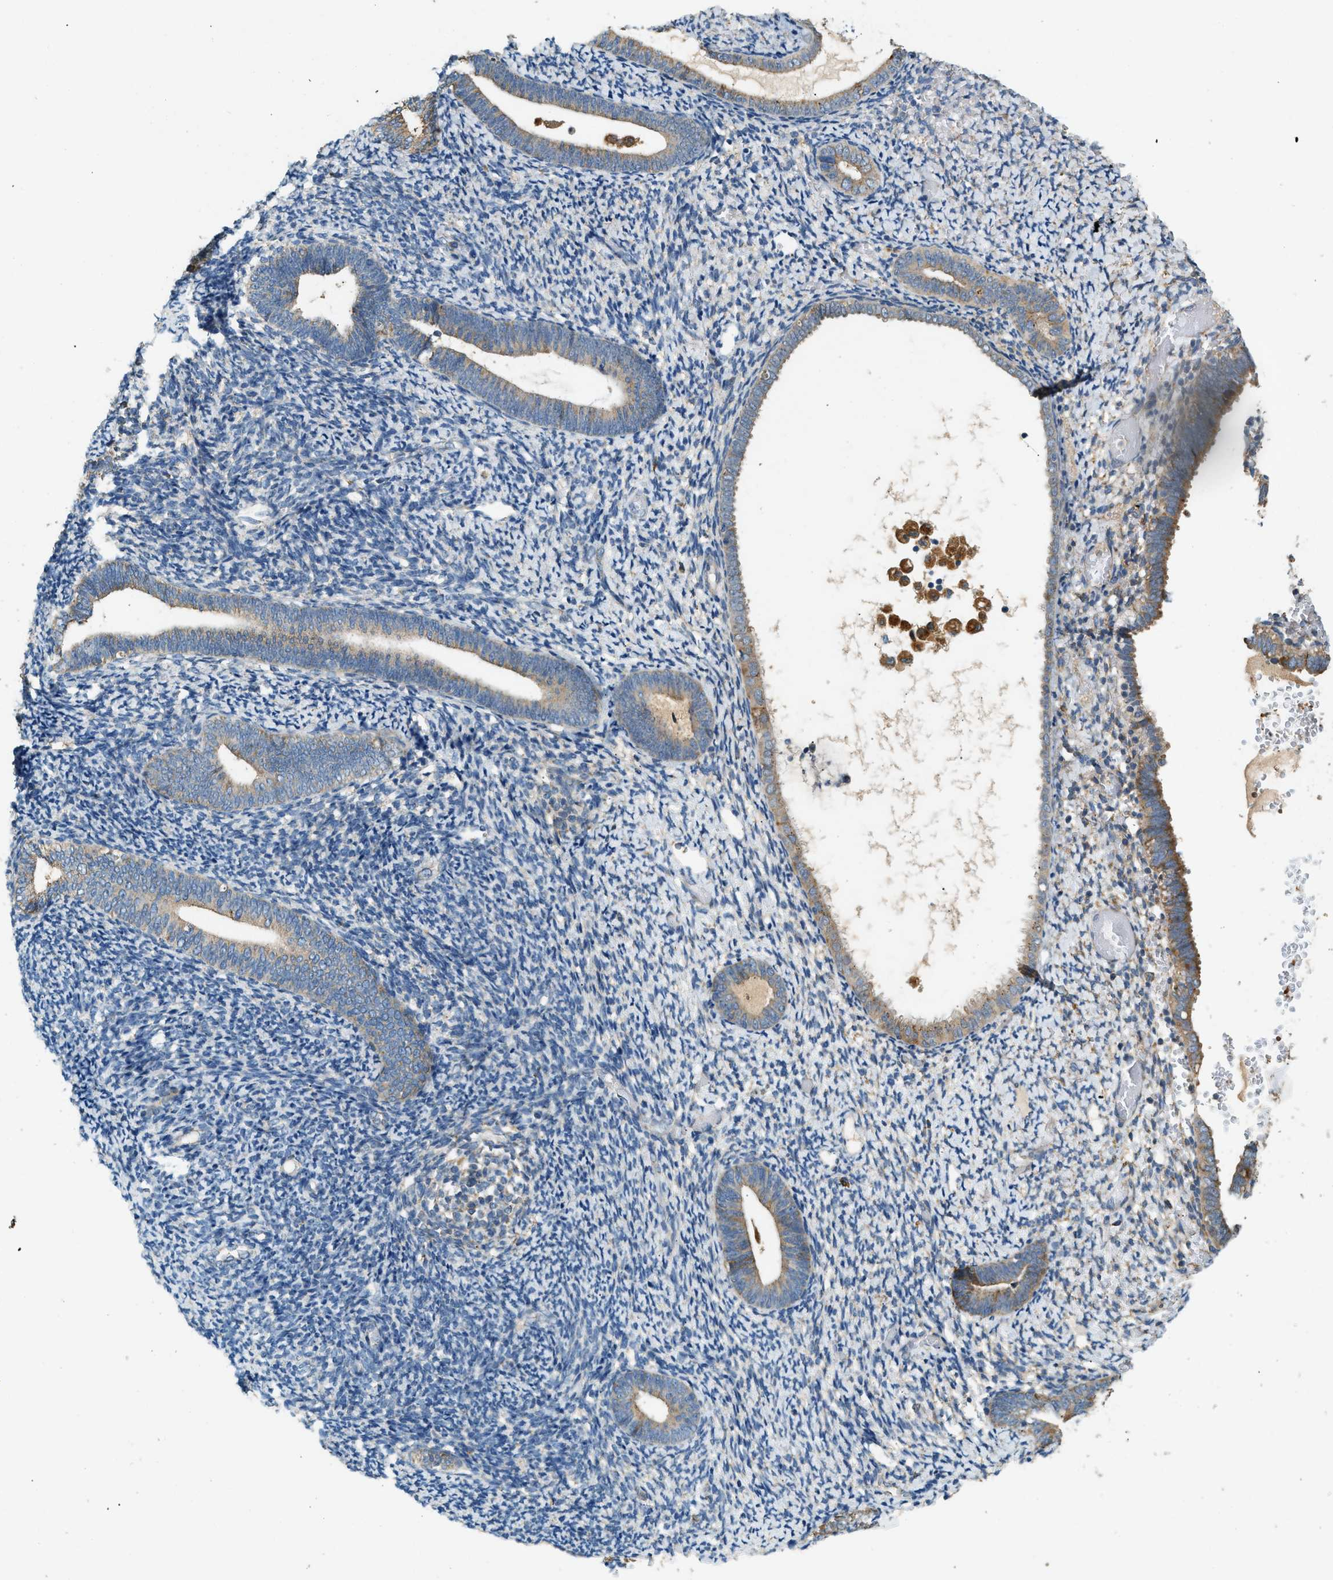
{"staining": {"intensity": "moderate", "quantity": "<25%", "location": "cytoplasmic/membranous"}, "tissue": "endometrium", "cell_type": "Cells in endometrial stroma", "image_type": "normal", "snomed": [{"axis": "morphology", "description": "Normal tissue, NOS"}, {"axis": "topography", "description": "Endometrium"}], "caption": "The micrograph exhibits staining of normal endometrium, revealing moderate cytoplasmic/membranous protein staining (brown color) within cells in endometrial stroma. (DAB = brown stain, brightfield microscopy at high magnification).", "gene": "CTSB", "patient": {"sex": "female", "age": 66}}